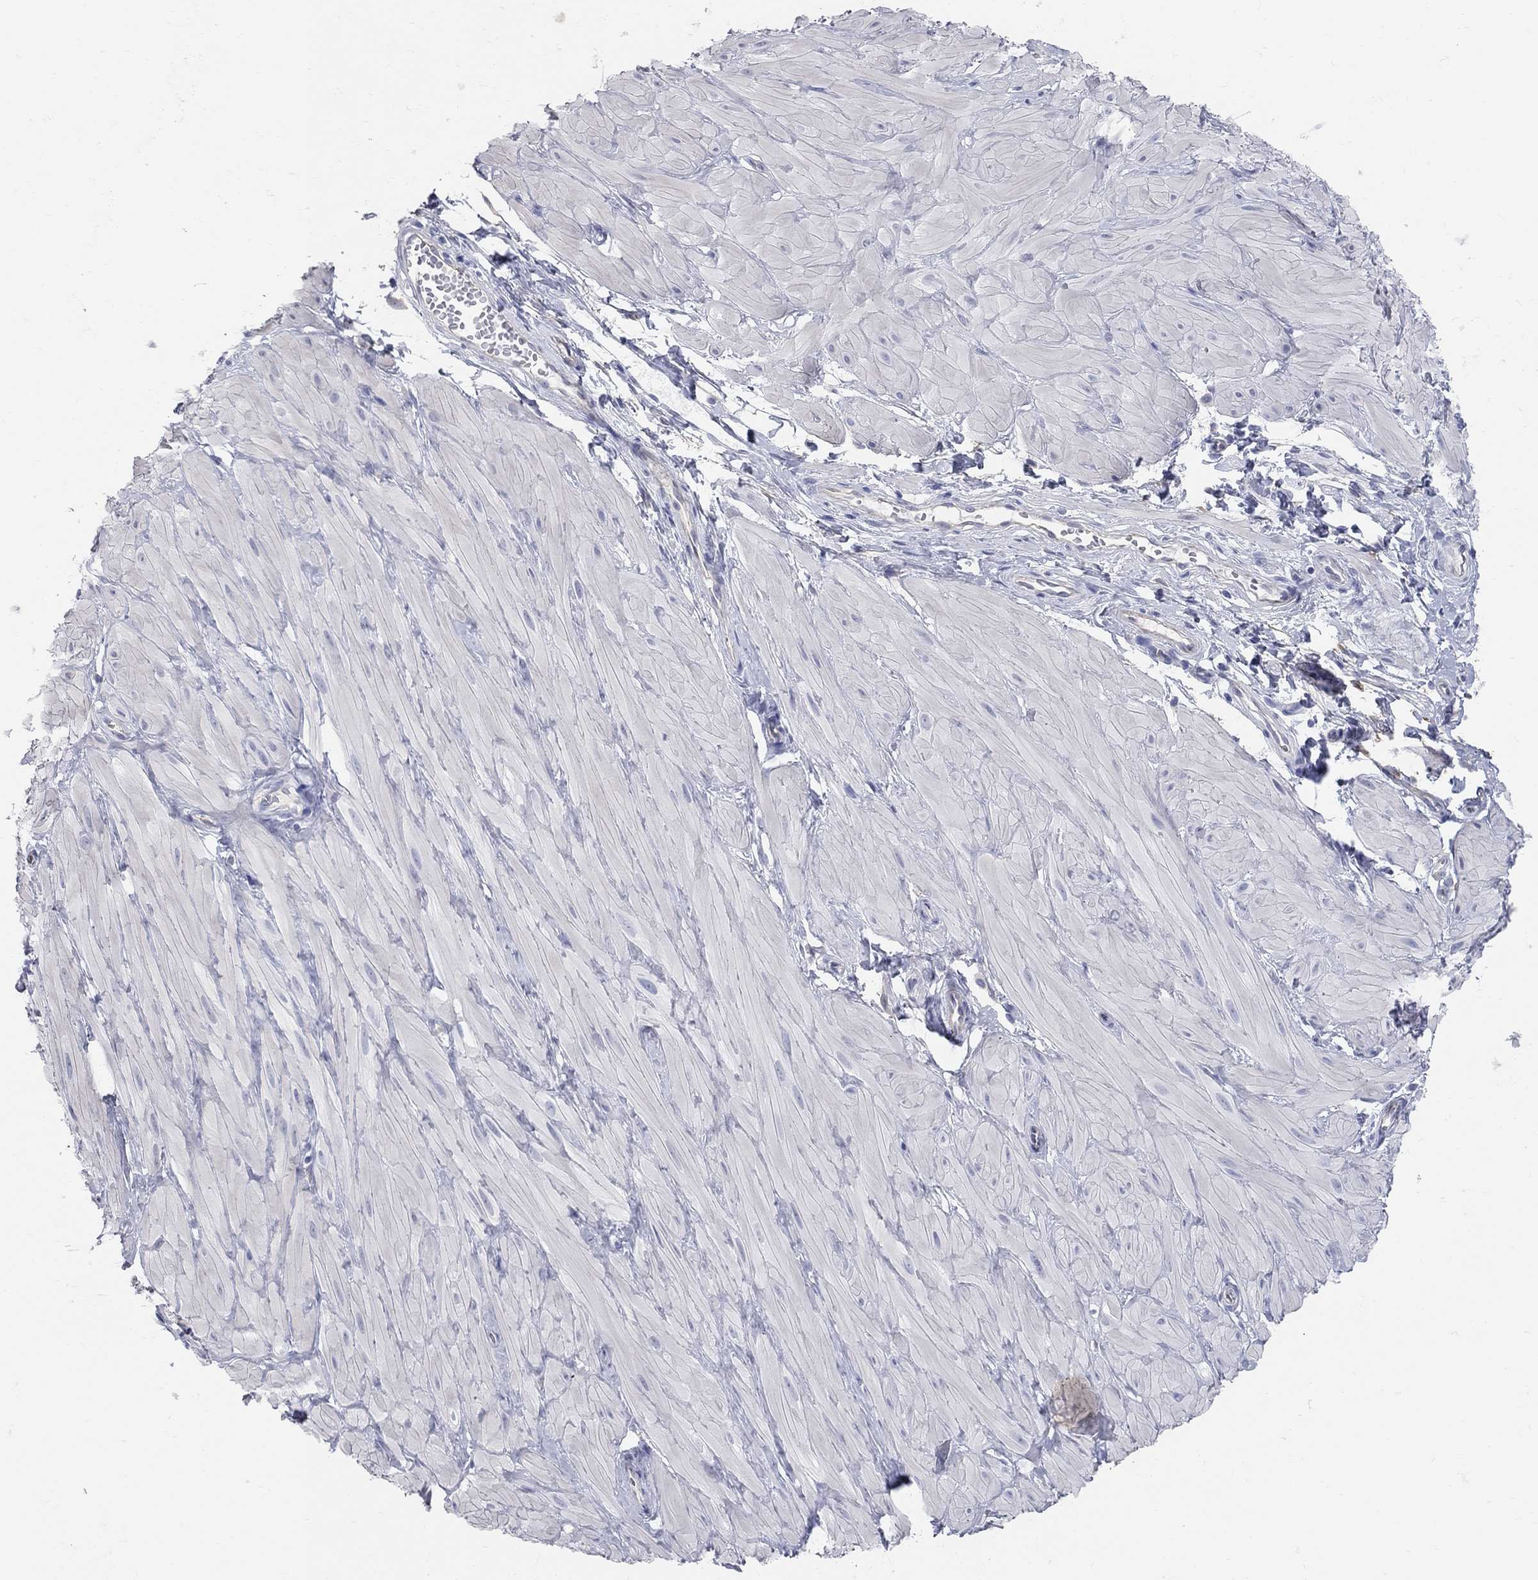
{"staining": {"intensity": "negative", "quantity": "none", "location": "none"}, "tissue": "adipose tissue", "cell_type": "Adipocytes", "image_type": "normal", "snomed": [{"axis": "morphology", "description": "Normal tissue, NOS"}, {"axis": "topography", "description": "Smooth muscle"}, {"axis": "topography", "description": "Peripheral nerve tissue"}], "caption": "Immunohistochemistry histopathology image of normal adipose tissue: human adipose tissue stained with DAB (3,3'-diaminobenzidine) demonstrates no significant protein expression in adipocytes. (Brightfield microscopy of DAB (3,3'-diaminobenzidine) immunohistochemistry at high magnification).", "gene": "AOX1", "patient": {"sex": "male", "age": 22}}